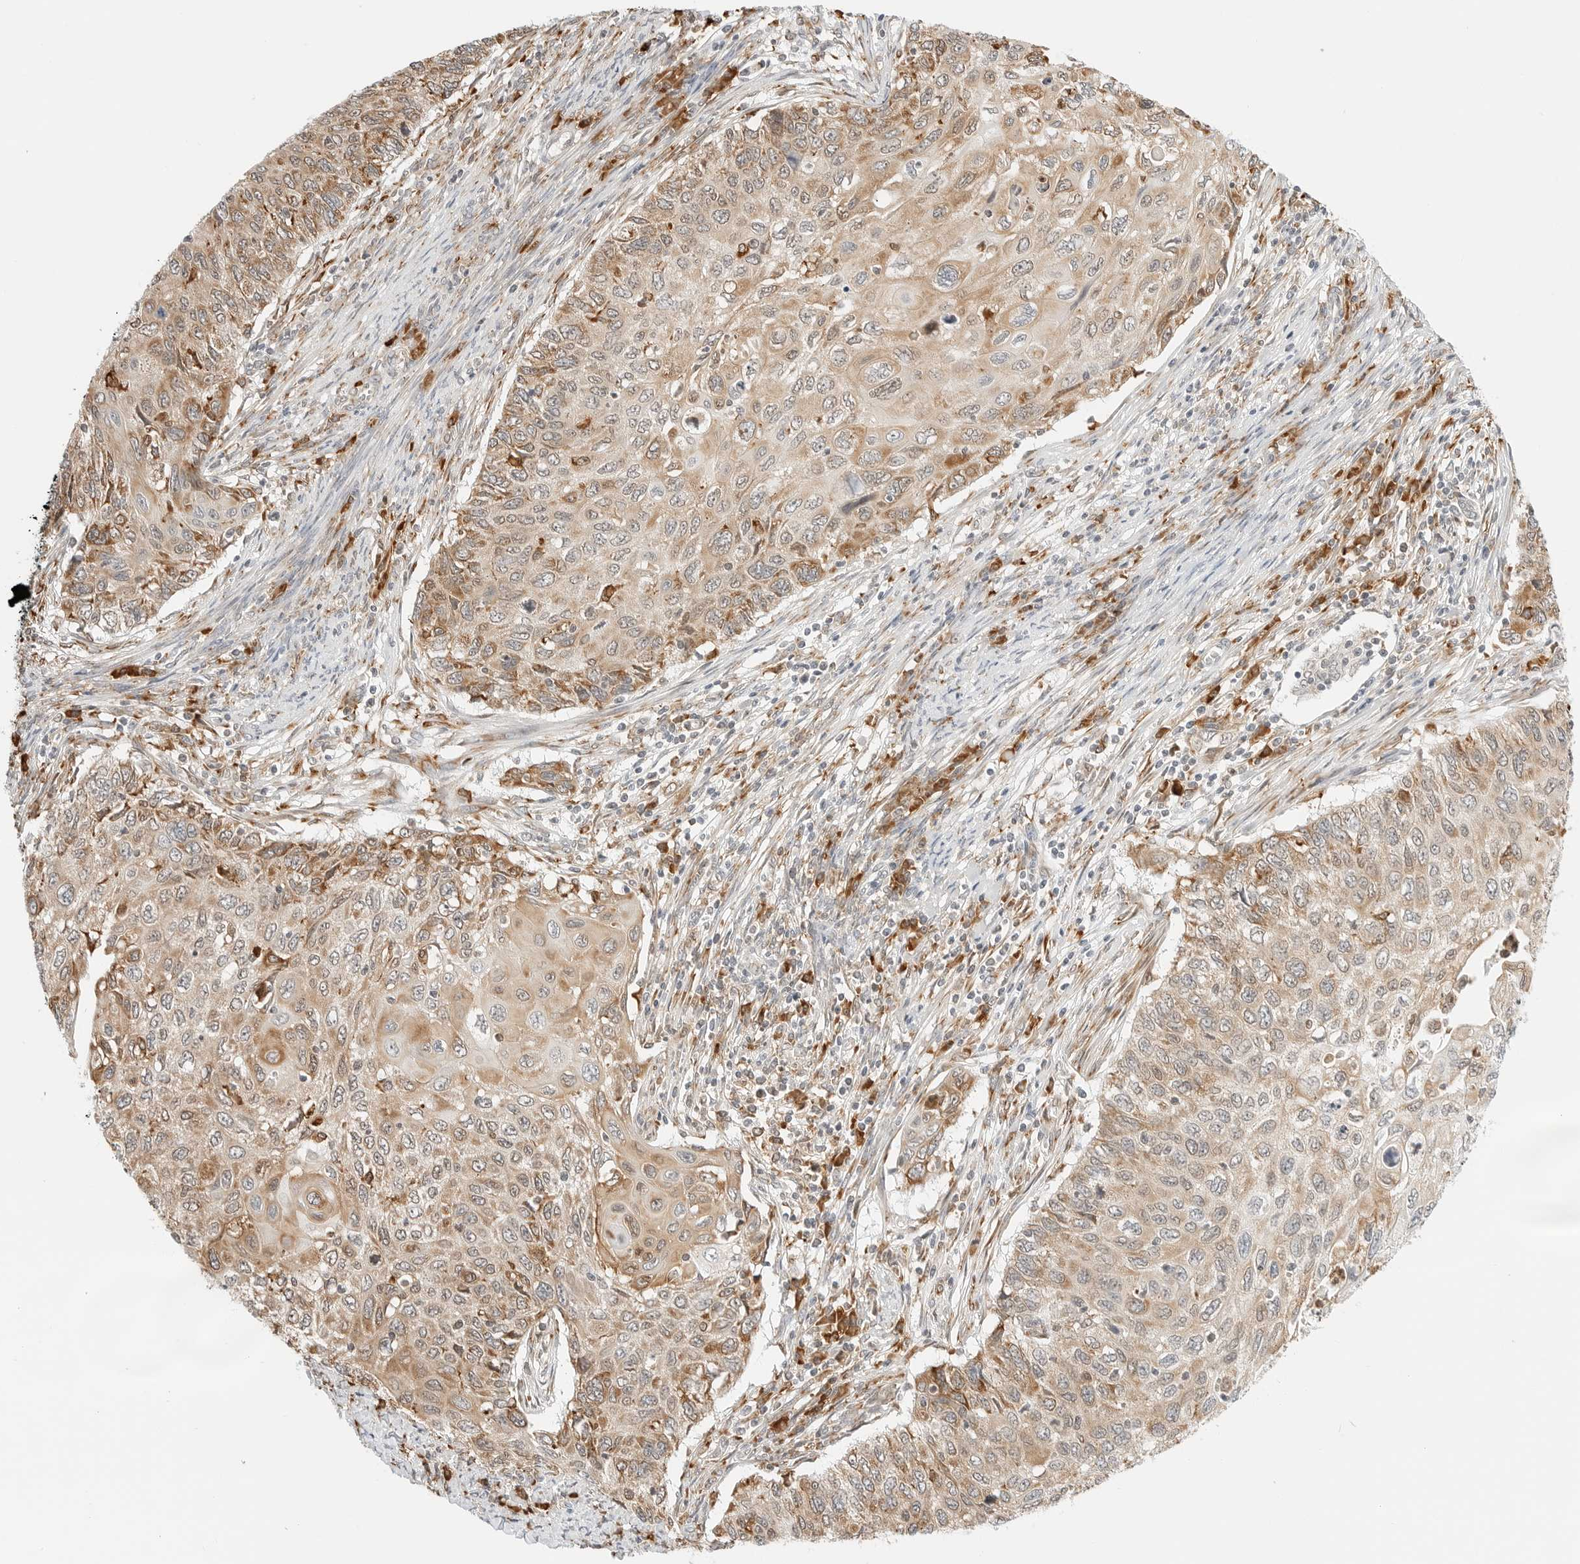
{"staining": {"intensity": "weak", "quantity": ">75%", "location": "cytoplasmic/membranous"}, "tissue": "cervical cancer", "cell_type": "Tumor cells", "image_type": "cancer", "snomed": [{"axis": "morphology", "description": "Squamous cell carcinoma, NOS"}, {"axis": "topography", "description": "Cervix"}], "caption": "Protein expression analysis of cervical squamous cell carcinoma reveals weak cytoplasmic/membranous positivity in approximately >75% of tumor cells. The staining was performed using DAB to visualize the protein expression in brown, while the nuclei were stained in blue with hematoxylin (Magnification: 20x).", "gene": "THEM4", "patient": {"sex": "female", "age": 70}}